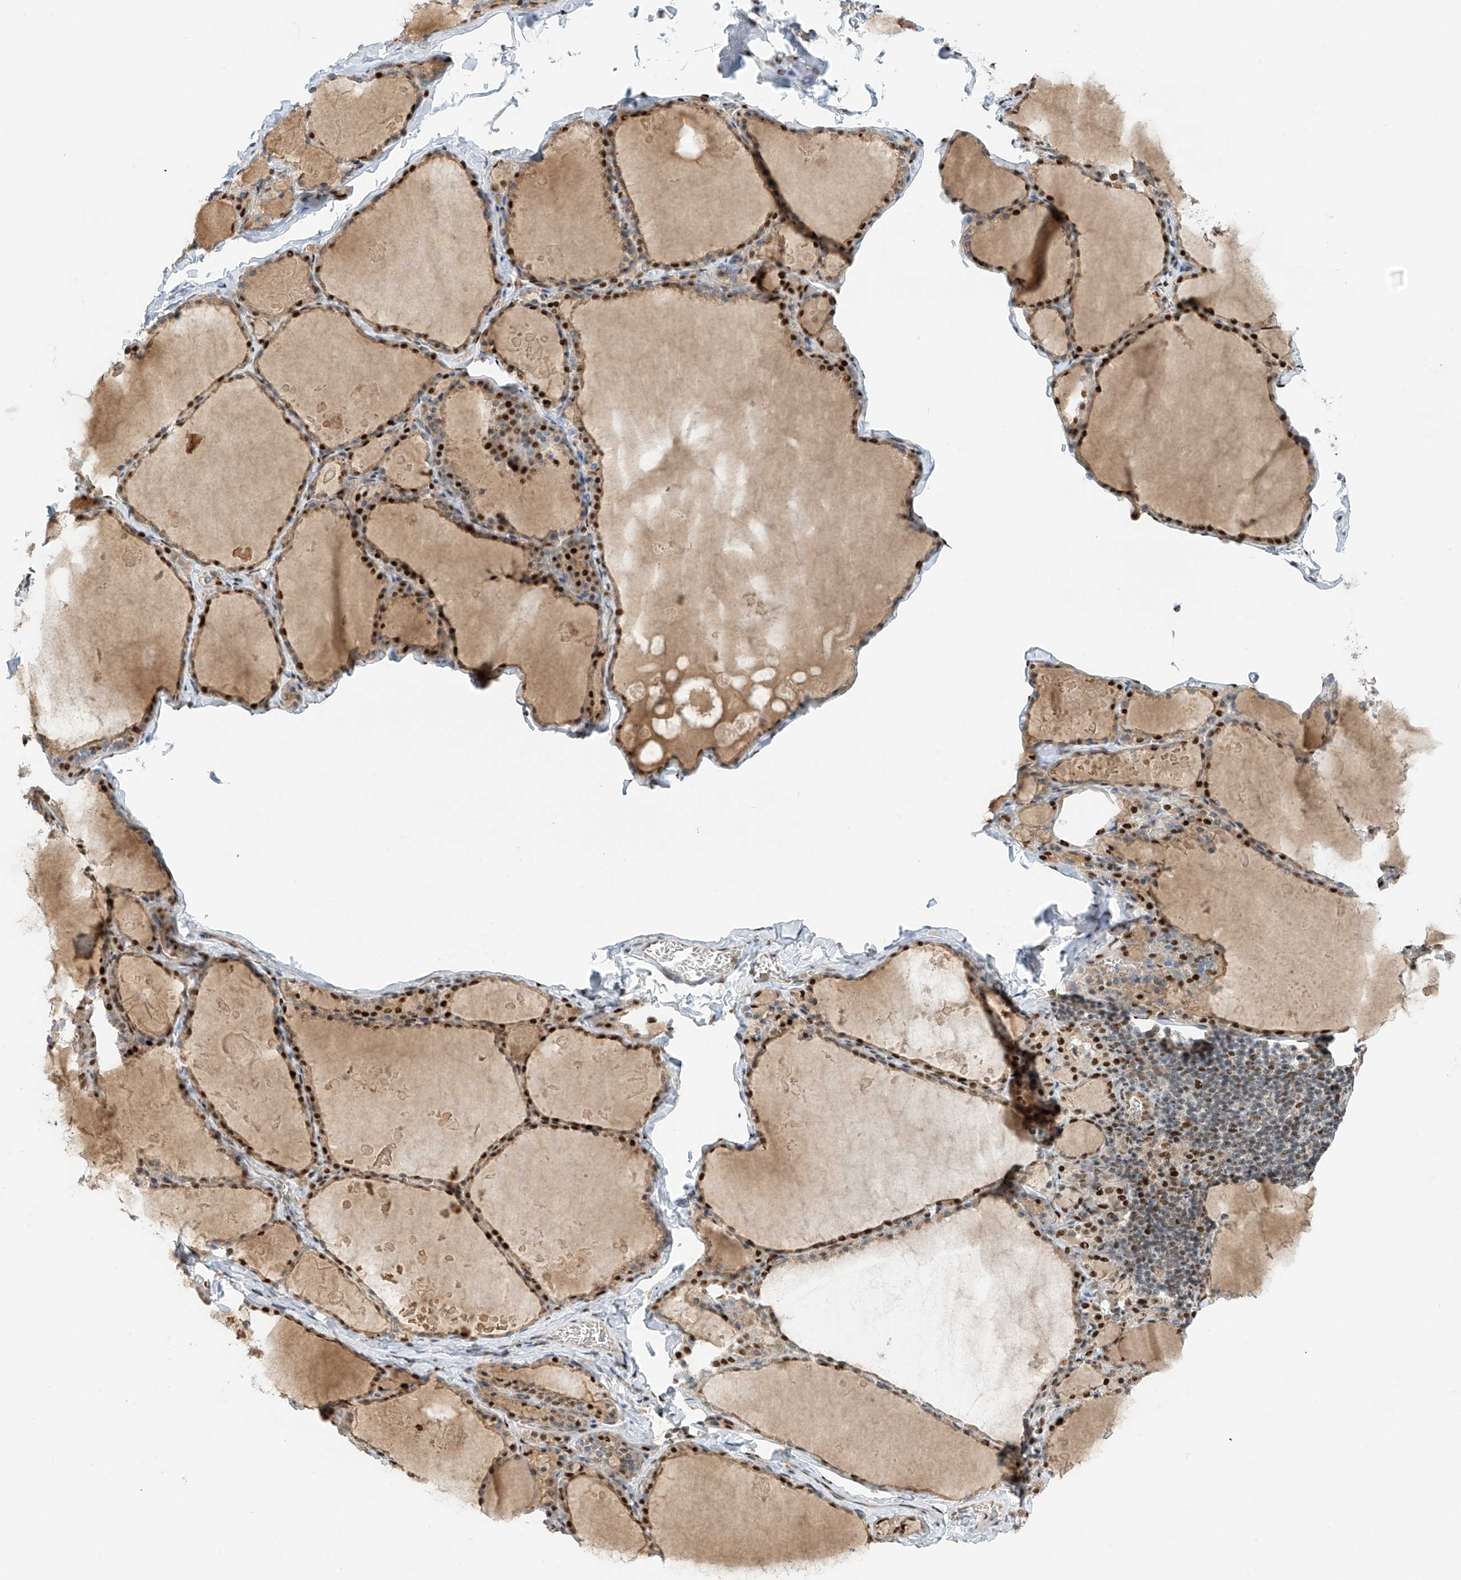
{"staining": {"intensity": "strong", "quantity": ">75%", "location": "nuclear"}, "tissue": "thyroid gland", "cell_type": "Glandular cells", "image_type": "normal", "snomed": [{"axis": "morphology", "description": "Normal tissue, NOS"}, {"axis": "topography", "description": "Thyroid gland"}], "caption": "Immunohistochemistry (IHC) micrograph of benign thyroid gland: human thyroid gland stained using IHC exhibits high levels of strong protein expression localized specifically in the nuclear of glandular cells, appearing as a nuclear brown color.", "gene": "ZNF514", "patient": {"sex": "male", "age": 56}}